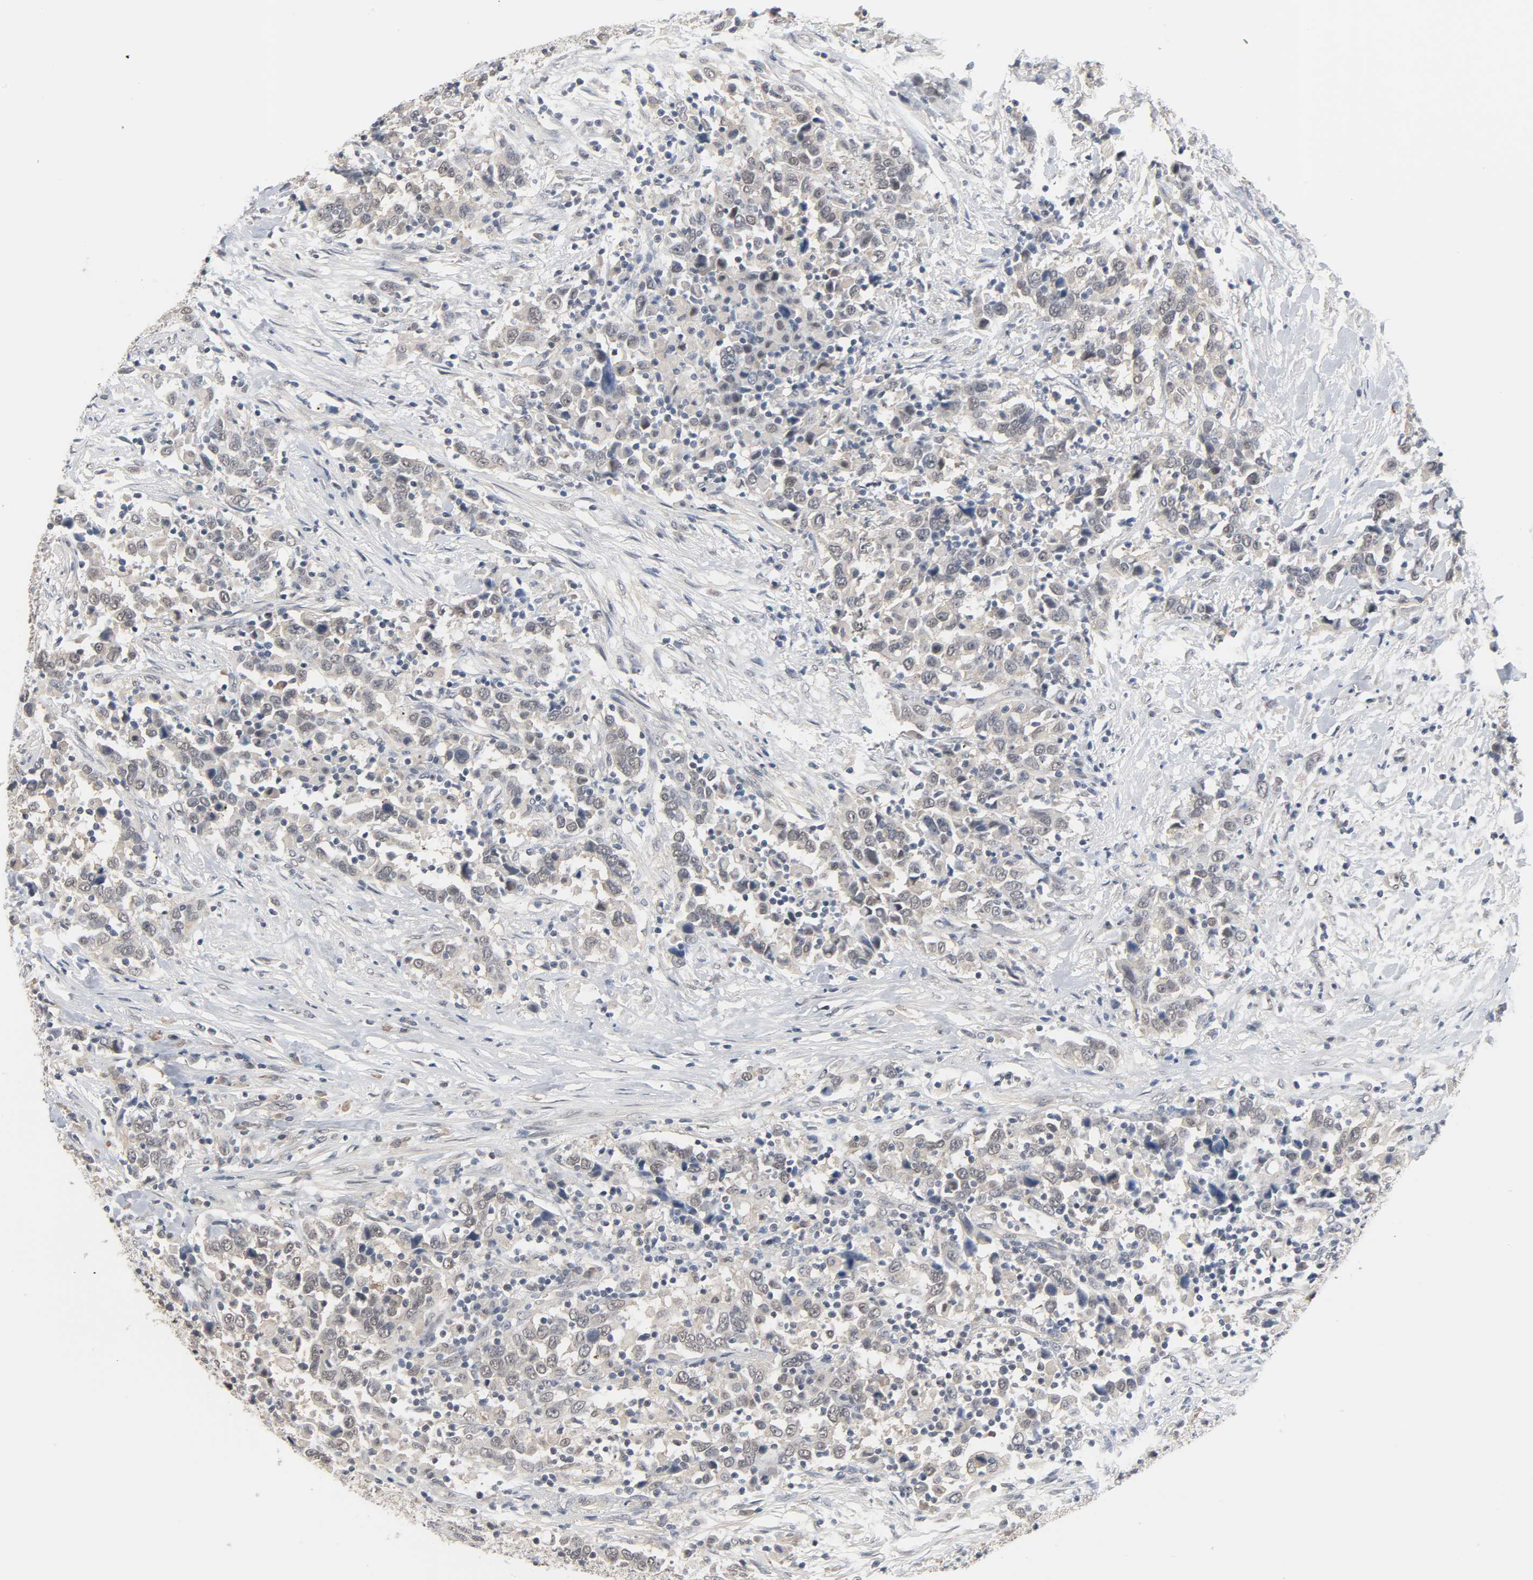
{"staining": {"intensity": "negative", "quantity": "none", "location": "none"}, "tissue": "urothelial cancer", "cell_type": "Tumor cells", "image_type": "cancer", "snomed": [{"axis": "morphology", "description": "Urothelial carcinoma, High grade"}, {"axis": "topography", "description": "Urinary bladder"}], "caption": "The micrograph displays no significant expression in tumor cells of urothelial carcinoma (high-grade).", "gene": "ACSS2", "patient": {"sex": "male", "age": 61}}